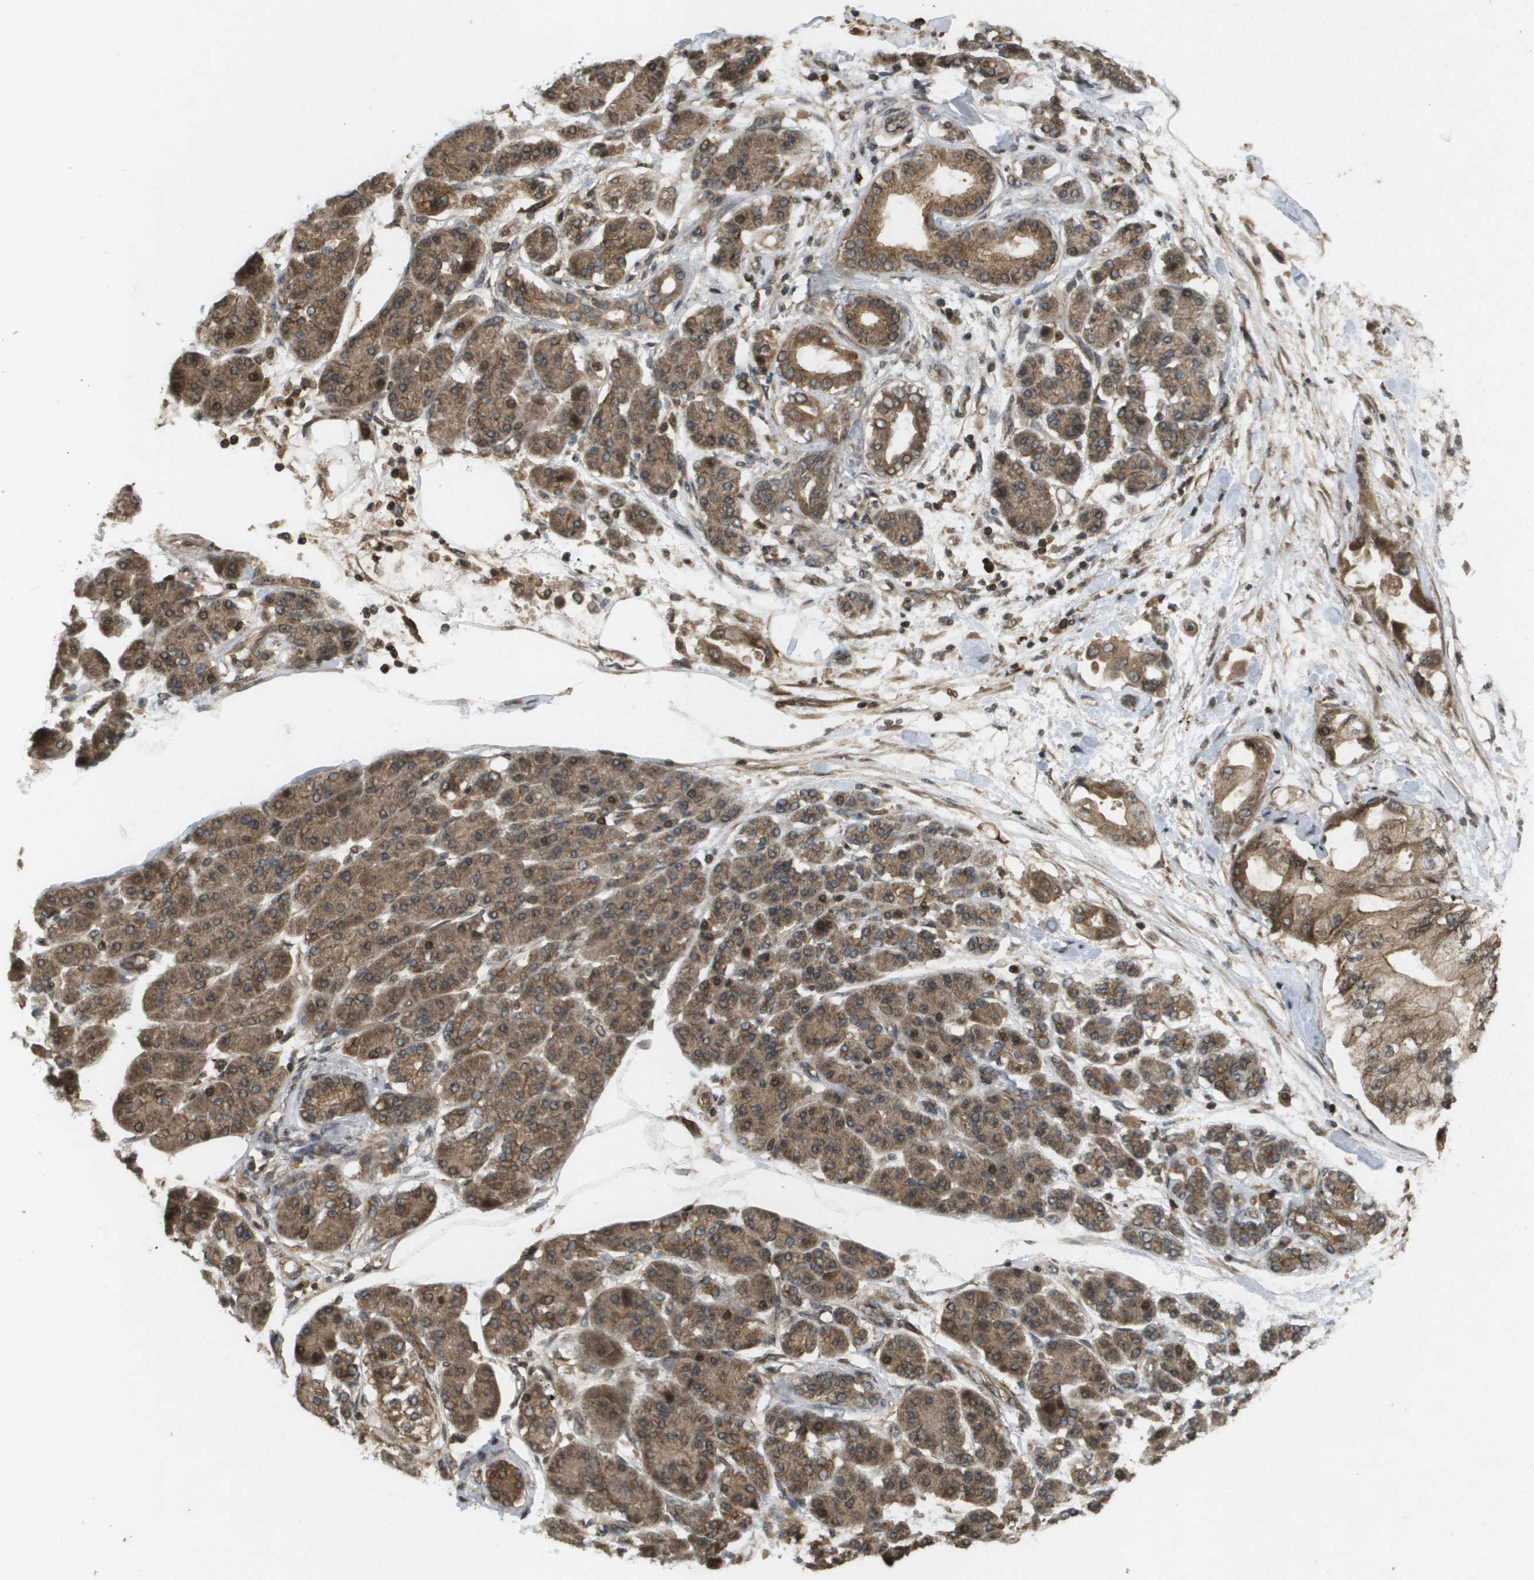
{"staining": {"intensity": "moderate", "quantity": ">75%", "location": "cytoplasmic/membranous"}, "tissue": "pancreatic cancer", "cell_type": "Tumor cells", "image_type": "cancer", "snomed": [{"axis": "morphology", "description": "Adenocarcinoma, NOS"}, {"axis": "morphology", "description": "Adenocarcinoma, metastatic, NOS"}, {"axis": "topography", "description": "Lymph node"}, {"axis": "topography", "description": "Pancreas"}, {"axis": "topography", "description": "Duodenum"}], "caption": "Protein expression analysis of human pancreatic adenocarcinoma reveals moderate cytoplasmic/membranous positivity in approximately >75% of tumor cells. The staining was performed using DAB (3,3'-diaminobenzidine) to visualize the protein expression in brown, while the nuclei were stained in blue with hematoxylin (Magnification: 20x).", "gene": "KIF11", "patient": {"sex": "female", "age": 64}}